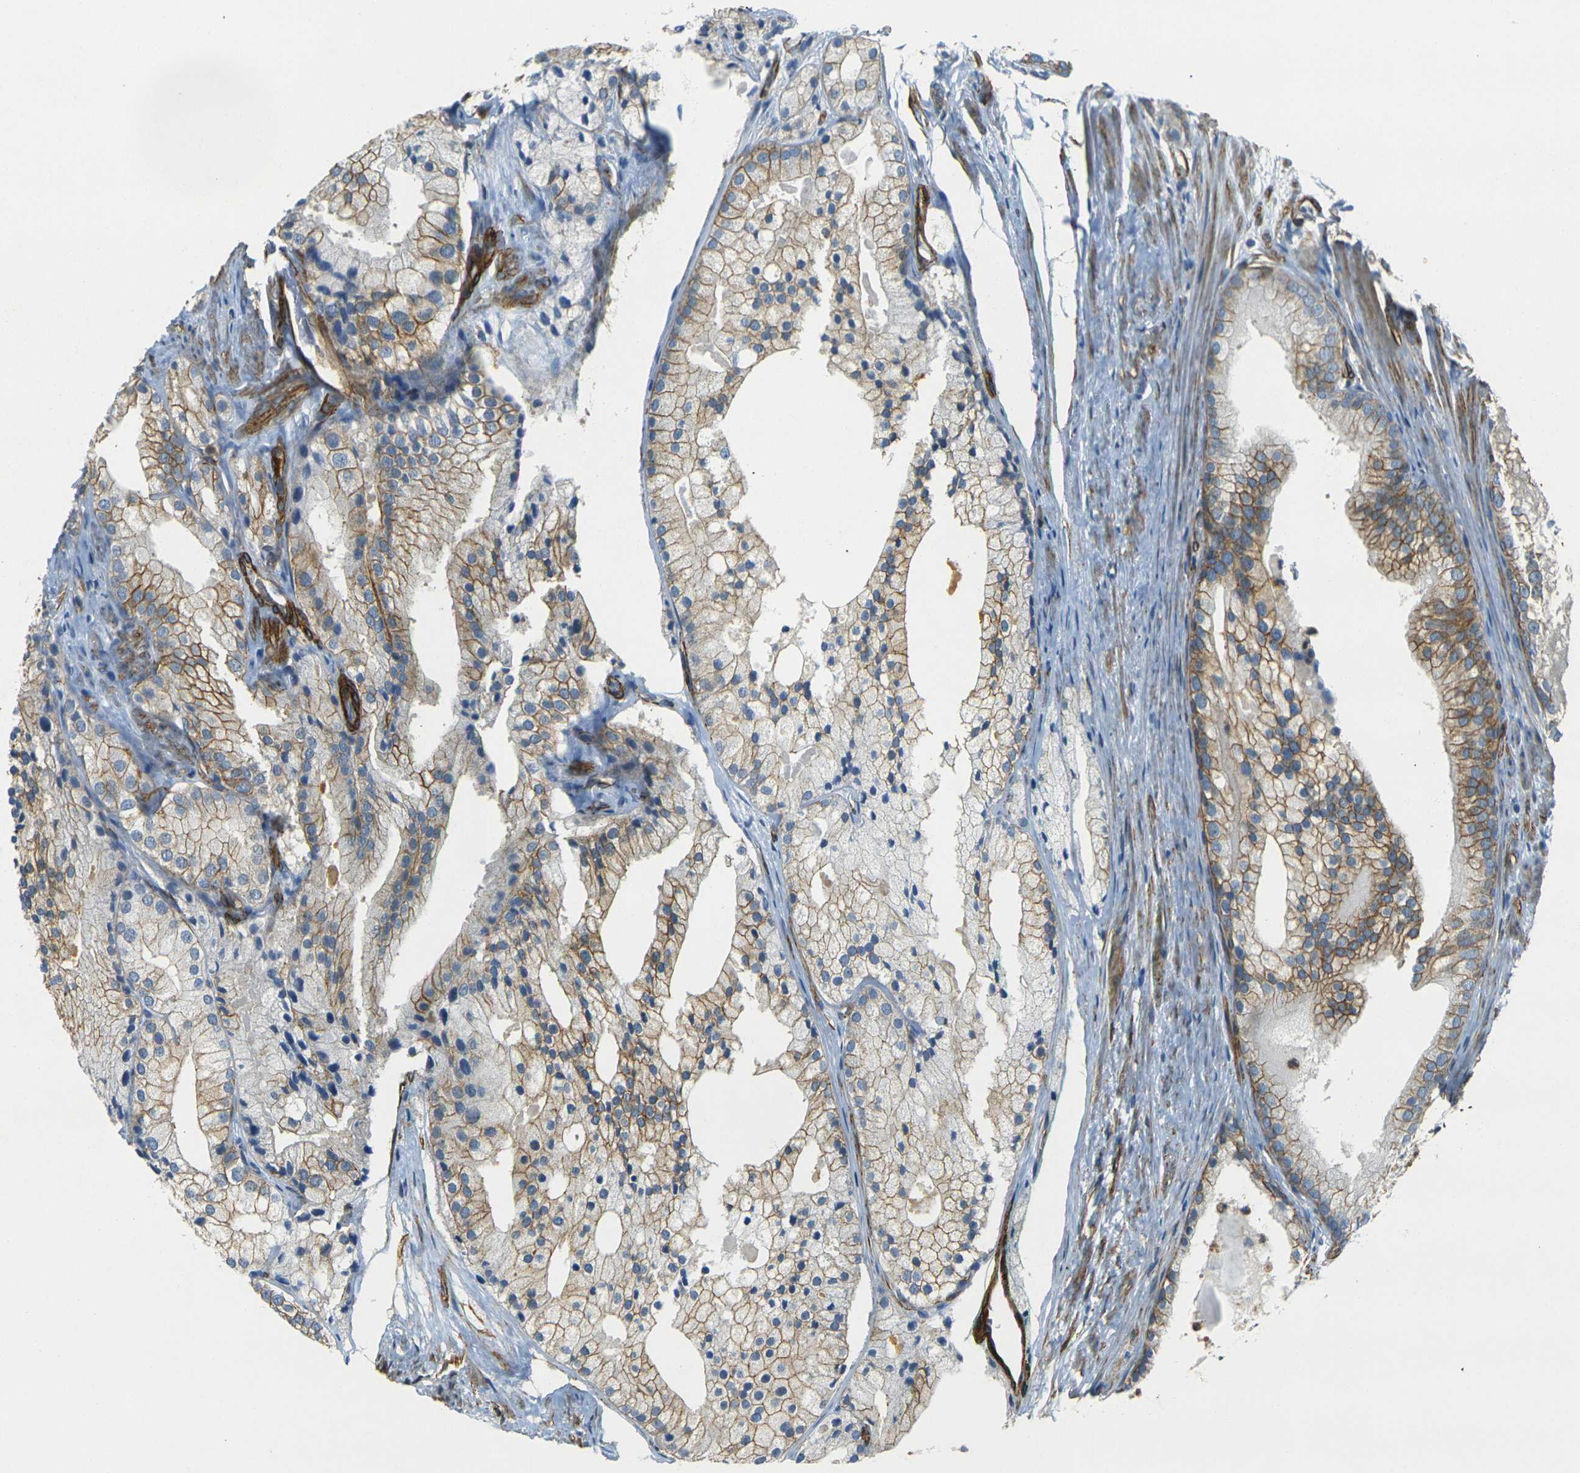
{"staining": {"intensity": "moderate", "quantity": ">75%", "location": "cytoplasmic/membranous"}, "tissue": "prostate cancer", "cell_type": "Tumor cells", "image_type": "cancer", "snomed": [{"axis": "morphology", "description": "Adenocarcinoma, Low grade"}, {"axis": "topography", "description": "Prostate"}], "caption": "Prostate low-grade adenocarcinoma tissue reveals moderate cytoplasmic/membranous positivity in approximately >75% of tumor cells, visualized by immunohistochemistry.", "gene": "EPHA7", "patient": {"sex": "male", "age": 69}}